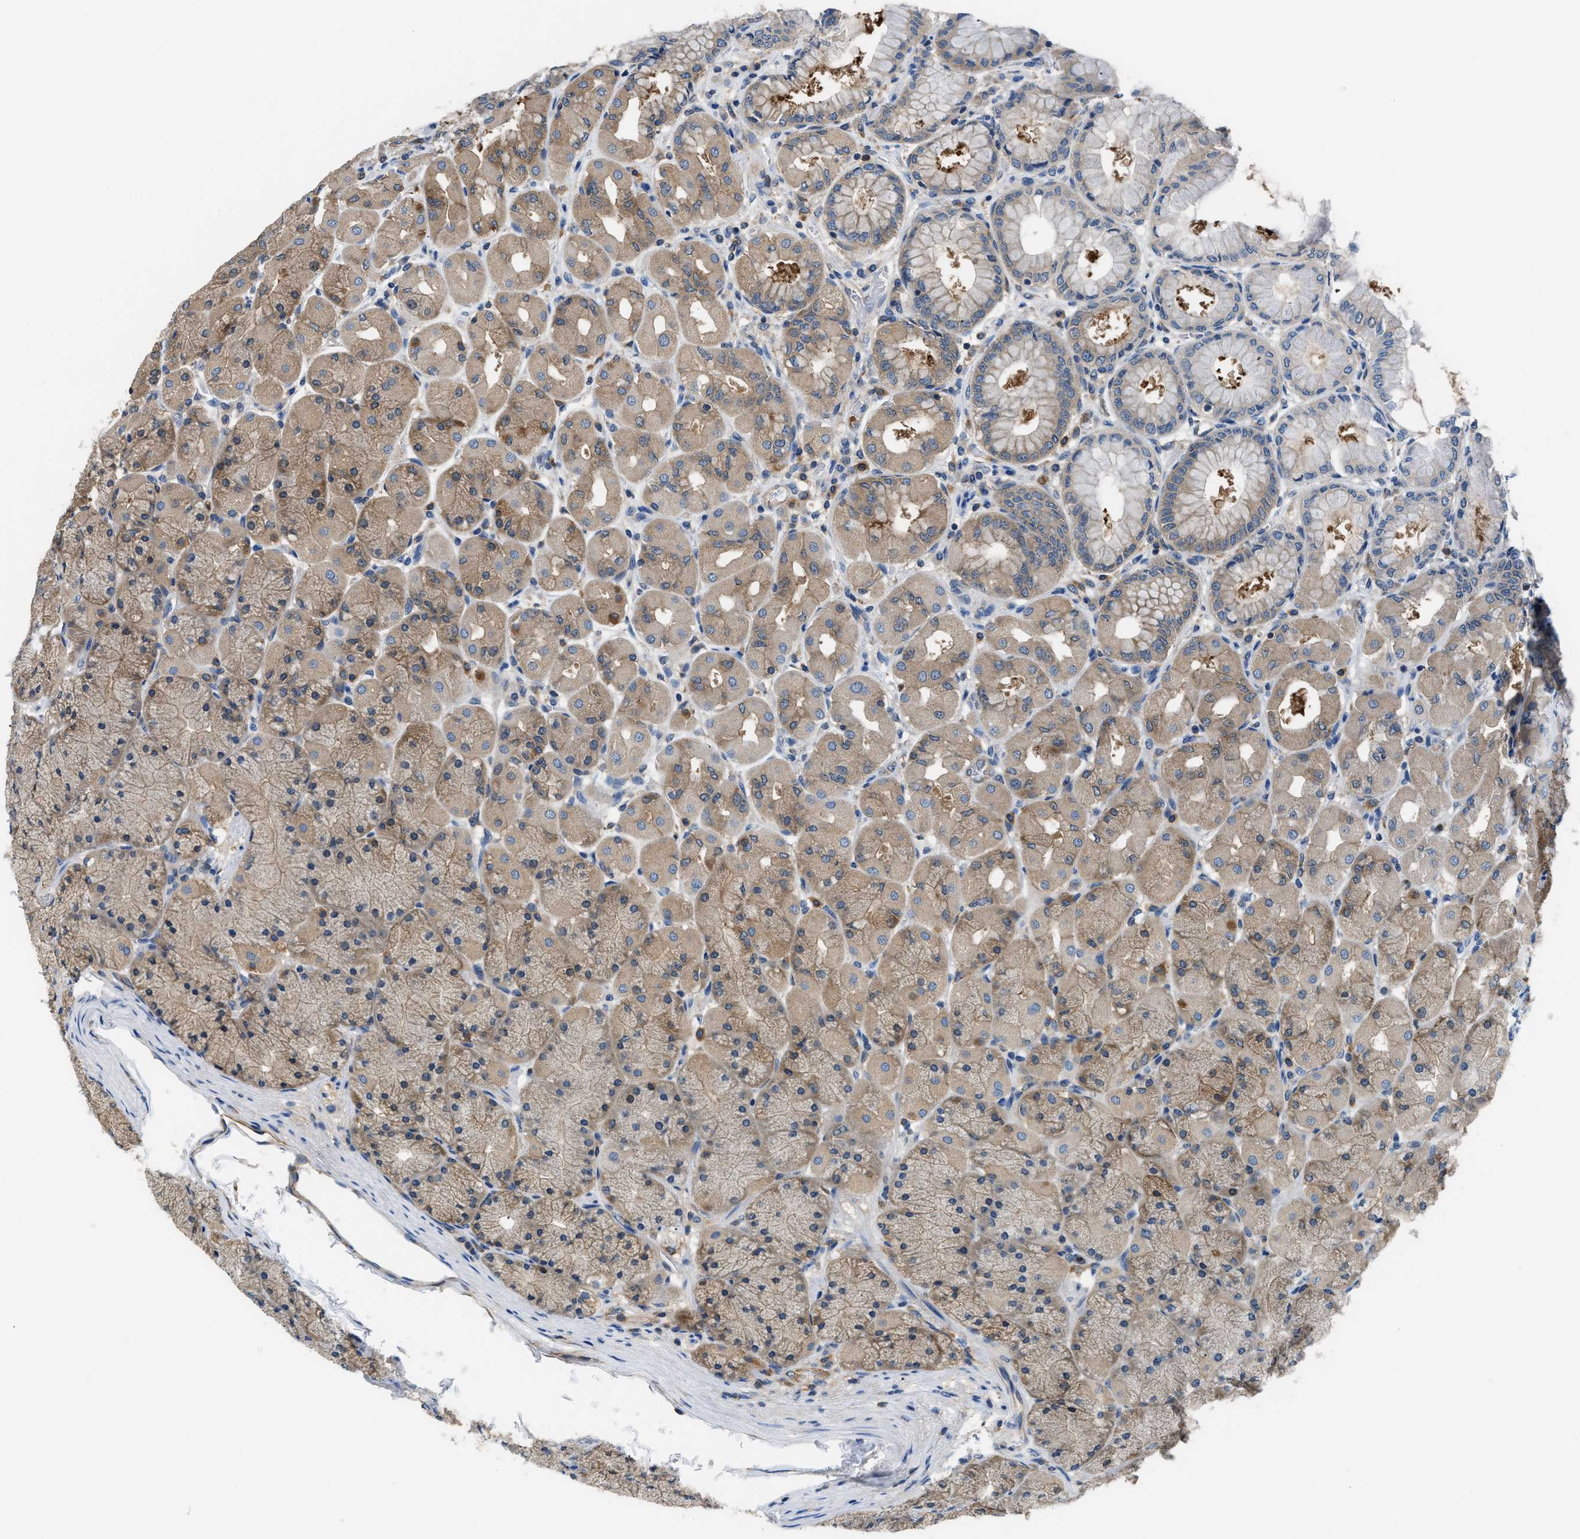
{"staining": {"intensity": "moderate", "quantity": ">75%", "location": "cytoplasmic/membranous"}, "tissue": "stomach", "cell_type": "Glandular cells", "image_type": "normal", "snomed": [{"axis": "morphology", "description": "Normal tissue, NOS"}, {"axis": "topography", "description": "Stomach, upper"}], "caption": "This micrograph demonstrates normal stomach stained with immunohistochemistry (IHC) to label a protein in brown. The cytoplasmic/membranous of glandular cells show moderate positivity for the protein. Nuclei are counter-stained blue.", "gene": "PKM", "patient": {"sex": "female", "age": 56}}